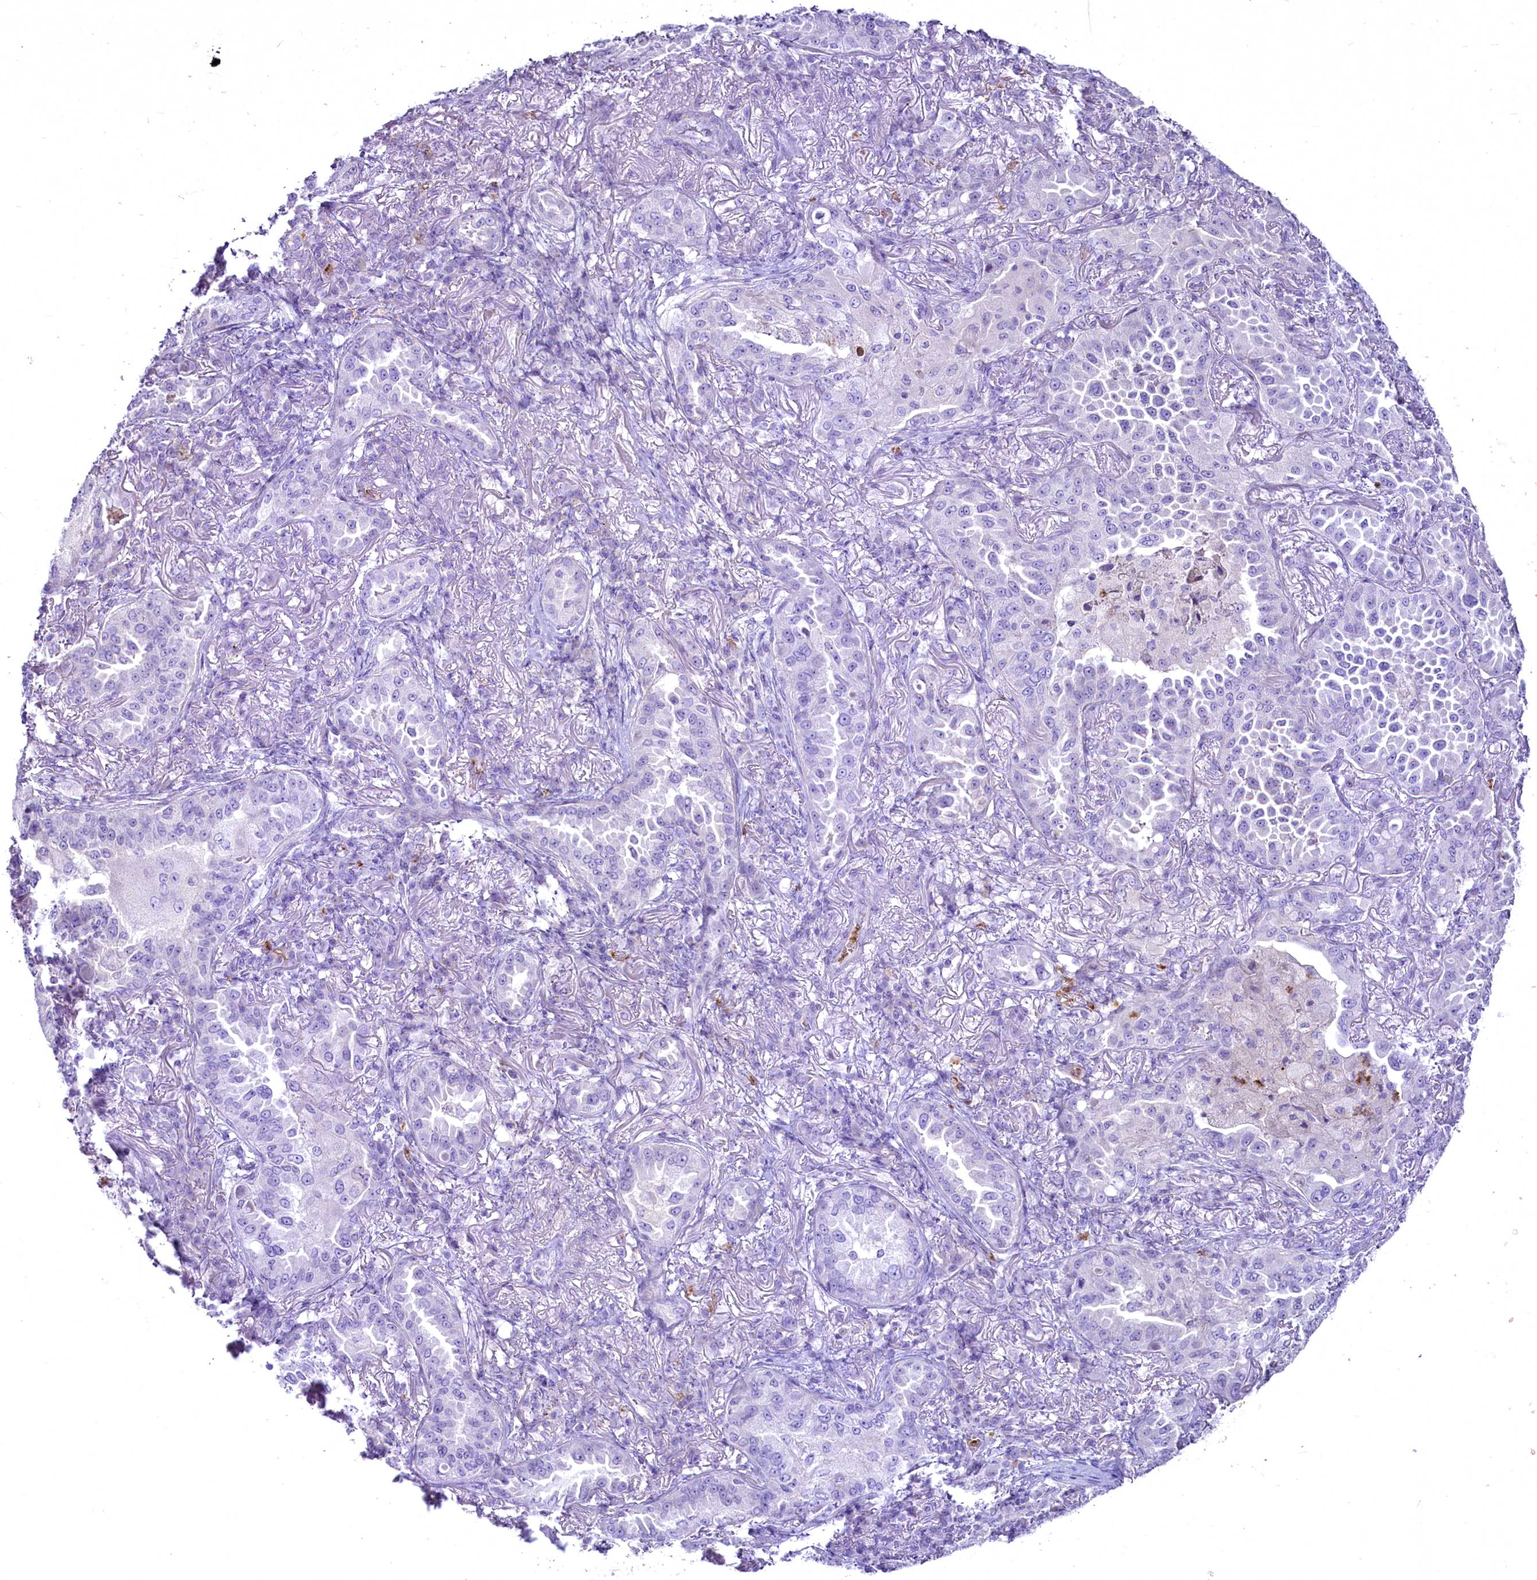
{"staining": {"intensity": "negative", "quantity": "none", "location": "none"}, "tissue": "lung cancer", "cell_type": "Tumor cells", "image_type": "cancer", "snomed": [{"axis": "morphology", "description": "Adenocarcinoma, NOS"}, {"axis": "topography", "description": "Lung"}], "caption": "An immunohistochemistry histopathology image of lung adenocarcinoma is shown. There is no staining in tumor cells of lung adenocarcinoma.", "gene": "FAM209B", "patient": {"sex": "female", "age": 69}}